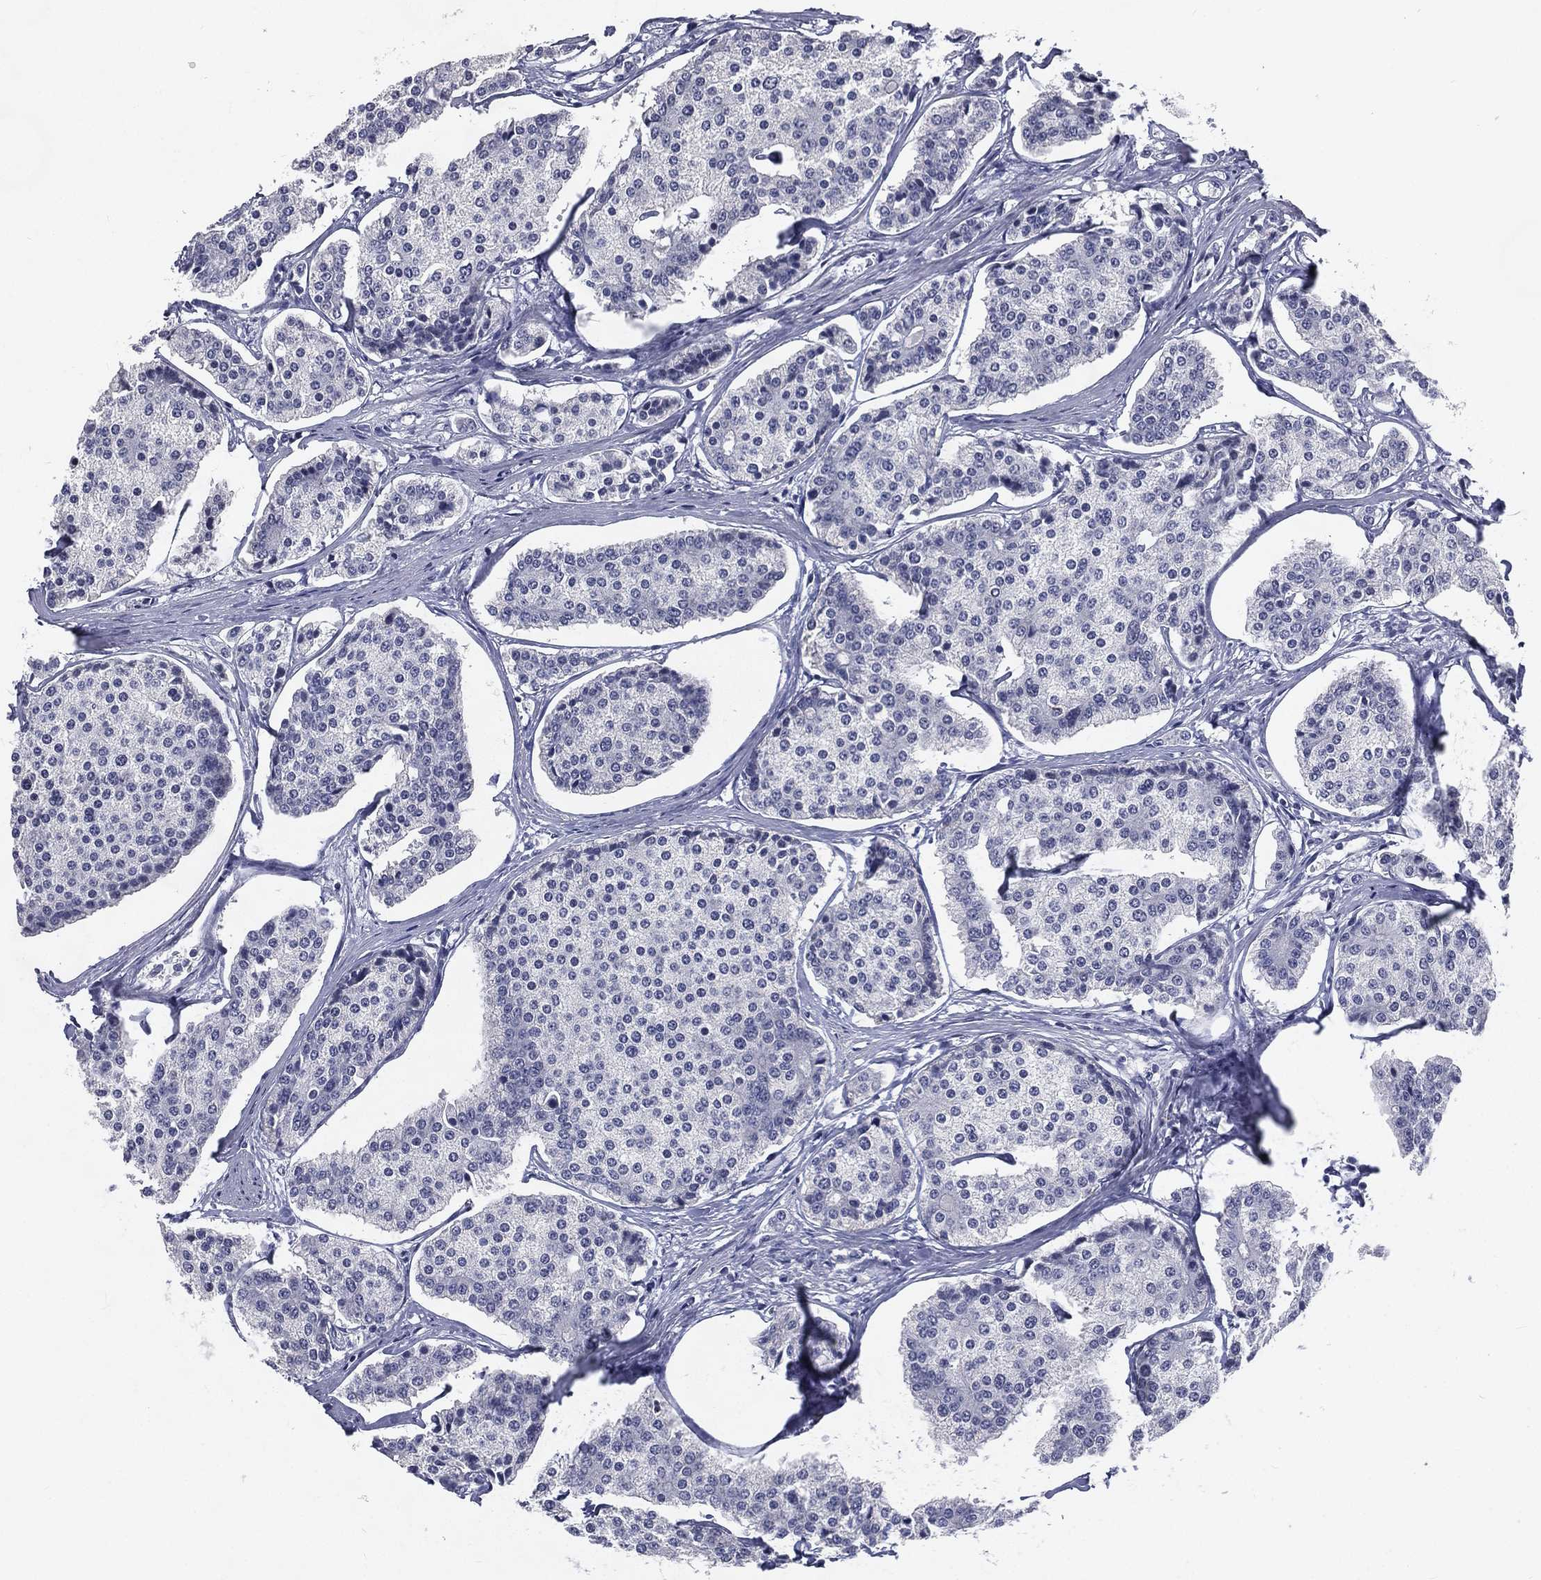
{"staining": {"intensity": "negative", "quantity": "none", "location": "none"}, "tissue": "carcinoid", "cell_type": "Tumor cells", "image_type": "cancer", "snomed": [{"axis": "morphology", "description": "Carcinoid, malignant, NOS"}, {"axis": "topography", "description": "Small intestine"}], "caption": "The histopathology image shows no staining of tumor cells in carcinoid (malignant). Brightfield microscopy of immunohistochemistry stained with DAB (brown) and hematoxylin (blue), captured at high magnification.", "gene": "IFT27", "patient": {"sex": "female", "age": 65}}